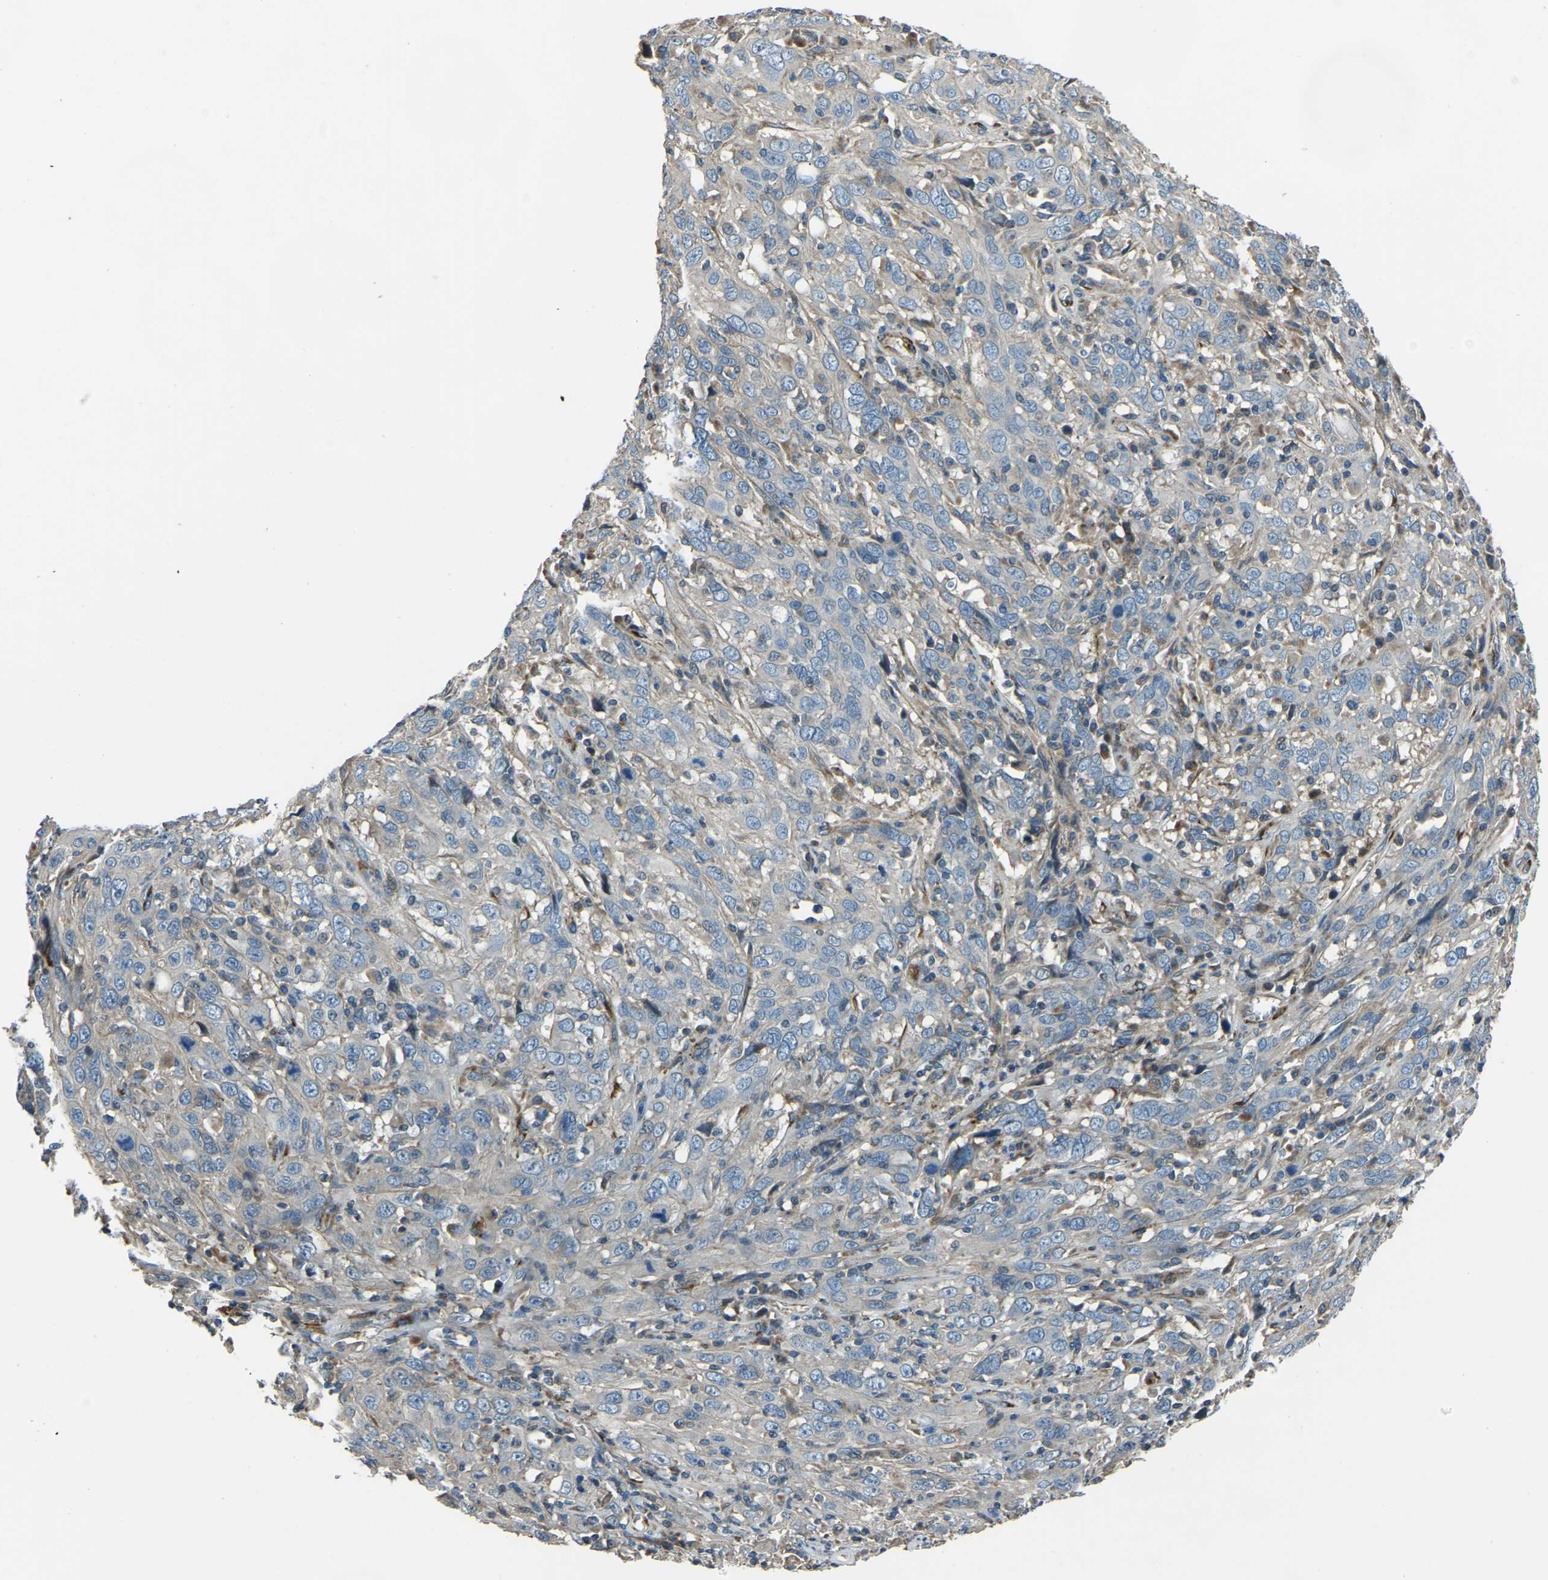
{"staining": {"intensity": "negative", "quantity": "none", "location": "none"}, "tissue": "cervical cancer", "cell_type": "Tumor cells", "image_type": "cancer", "snomed": [{"axis": "morphology", "description": "Squamous cell carcinoma, NOS"}, {"axis": "topography", "description": "Cervix"}], "caption": "Tumor cells show no significant expression in cervical cancer (squamous cell carcinoma).", "gene": "COL3A1", "patient": {"sex": "female", "age": 46}}